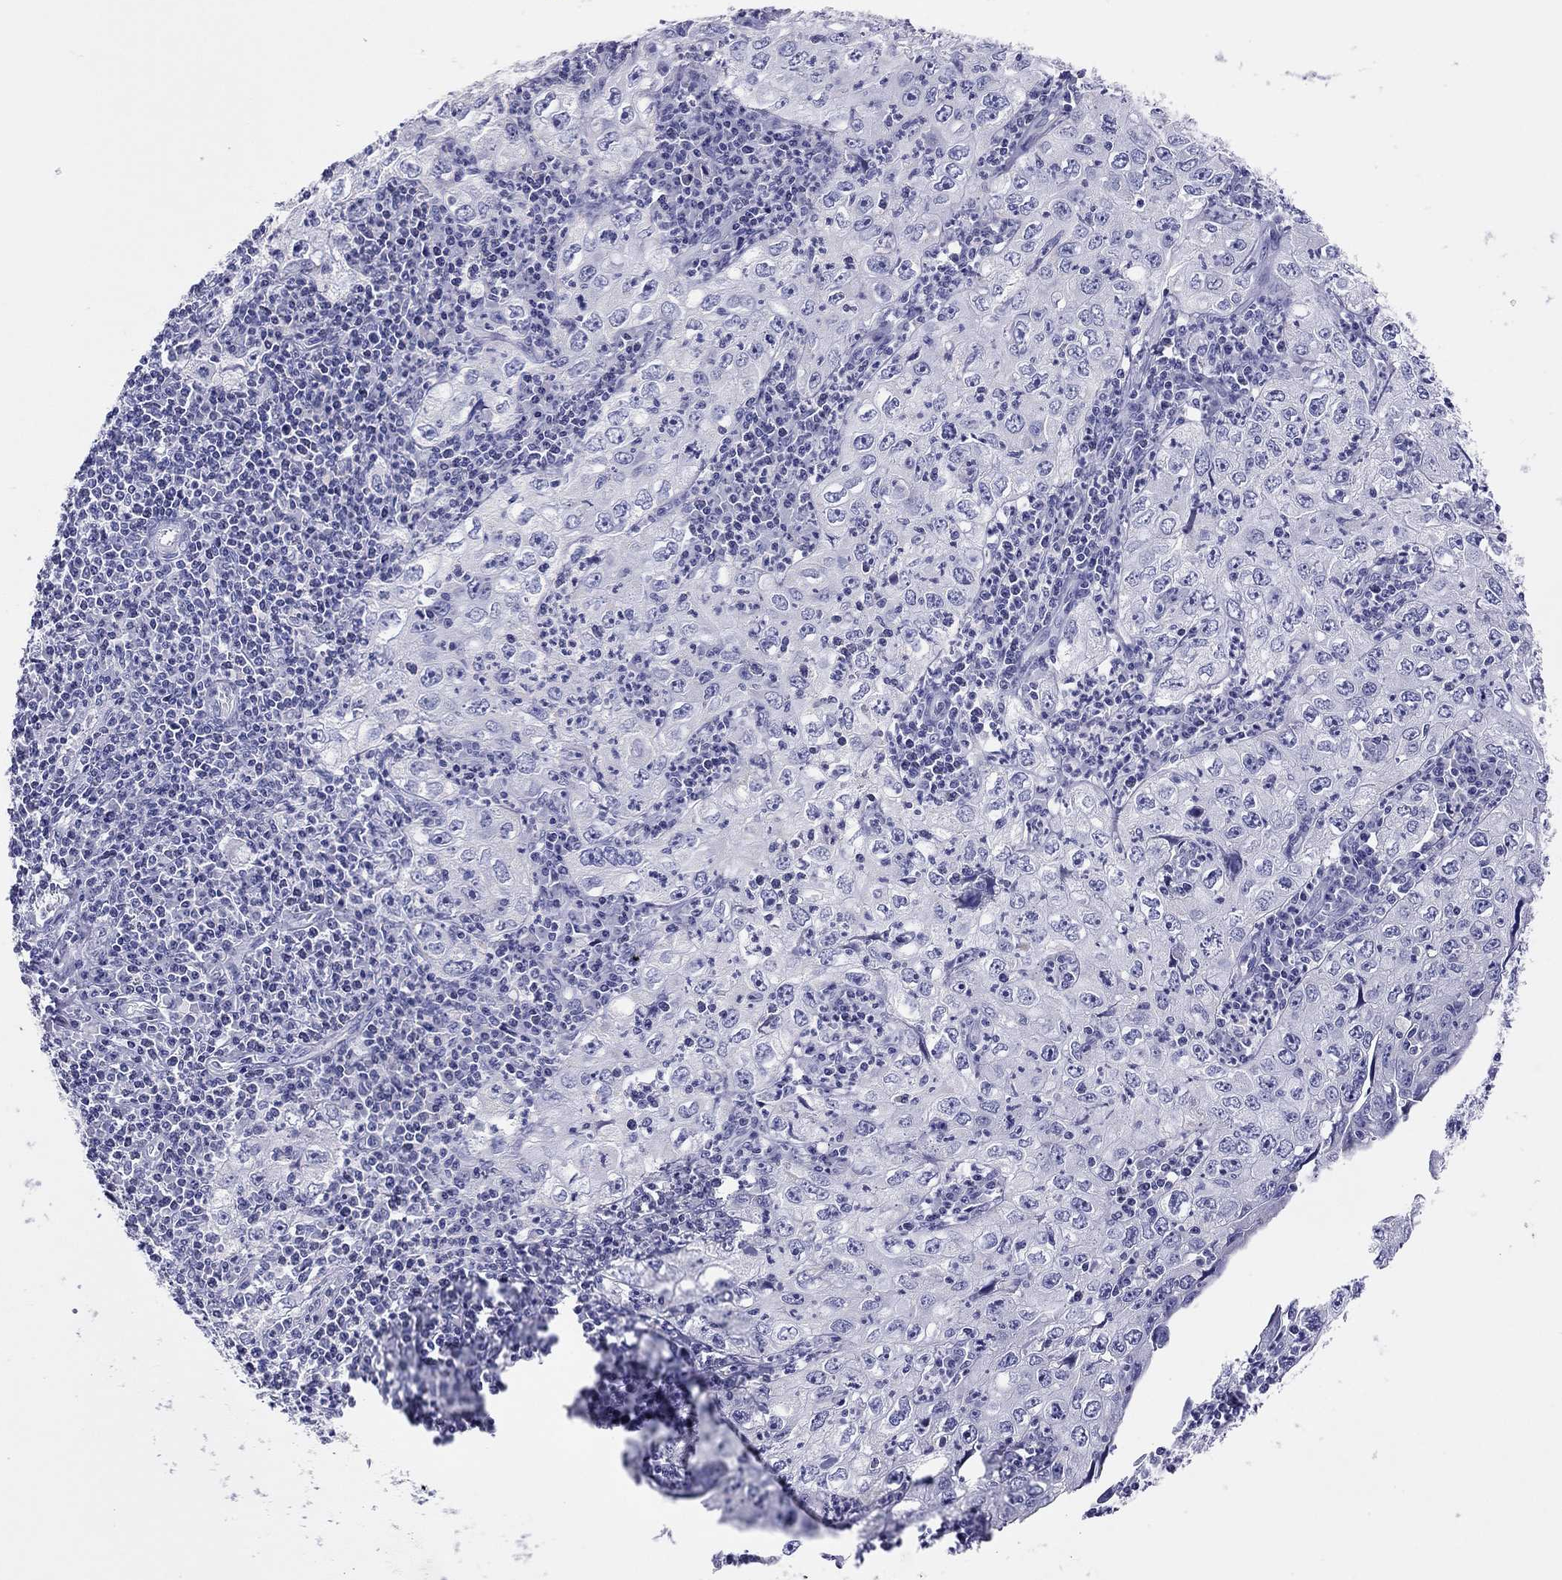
{"staining": {"intensity": "negative", "quantity": "none", "location": "none"}, "tissue": "cervical cancer", "cell_type": "Tumor cells", "image_type": "cancer", "snomed": [{"axis": "morphology", "description": "Squamous cell carcinoma, NOS"}, {"axis": "topography", "description": "Cervix"}], "caption": "A high-resolution image shows immunohistochemistry staining of squamous cell carcinoma (cervical), which shows no significant expression in tumor cells. (Brightfield microscopy of DAB immunohistochemistry at high magnification).", "gene": "DPY19L2", "patient": {"sex": "female", "age": 24}}